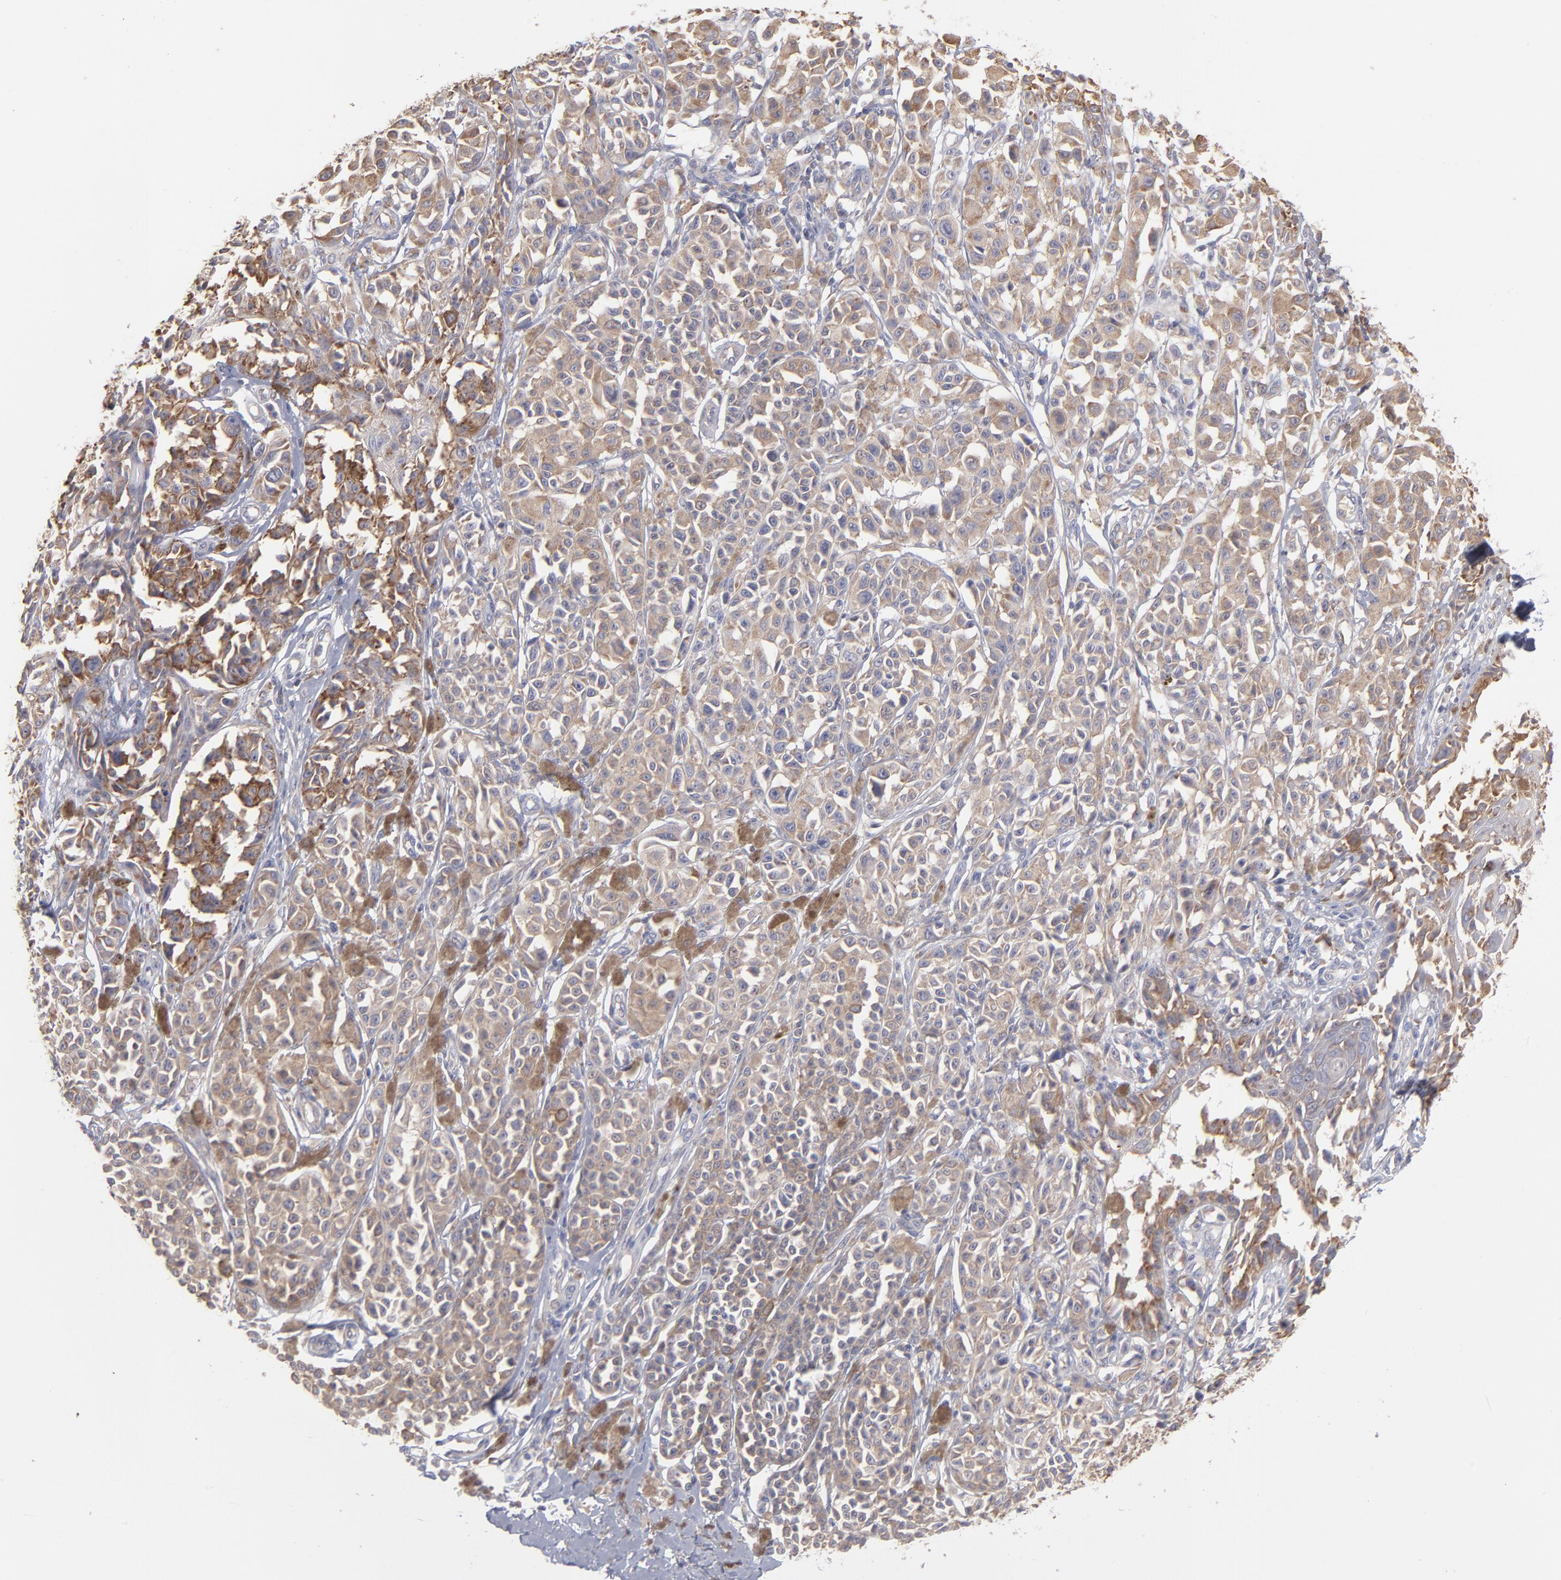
{"staining": {"intensity": "weak", "quantity": ">75%", "location": "cytoplasmic/membranous"}, "tissue": "melanoma", "cell_type": "Tumor cells", "image_type": "cancer", "snomed": [{"axis": "morphology", "description": "Malignant melanoma, NOS"}, {"axis": "topography", "description": "Skin"}], "caption": "IHC micrograph of human malignant melanoma stained for a protein (brown), which reveals low levels of weak cytoplasmic/membranous expression in approximately >75% of tumor cells.", "gene": "RPLP0", "patient": {"sex": "female", "age": 38}}